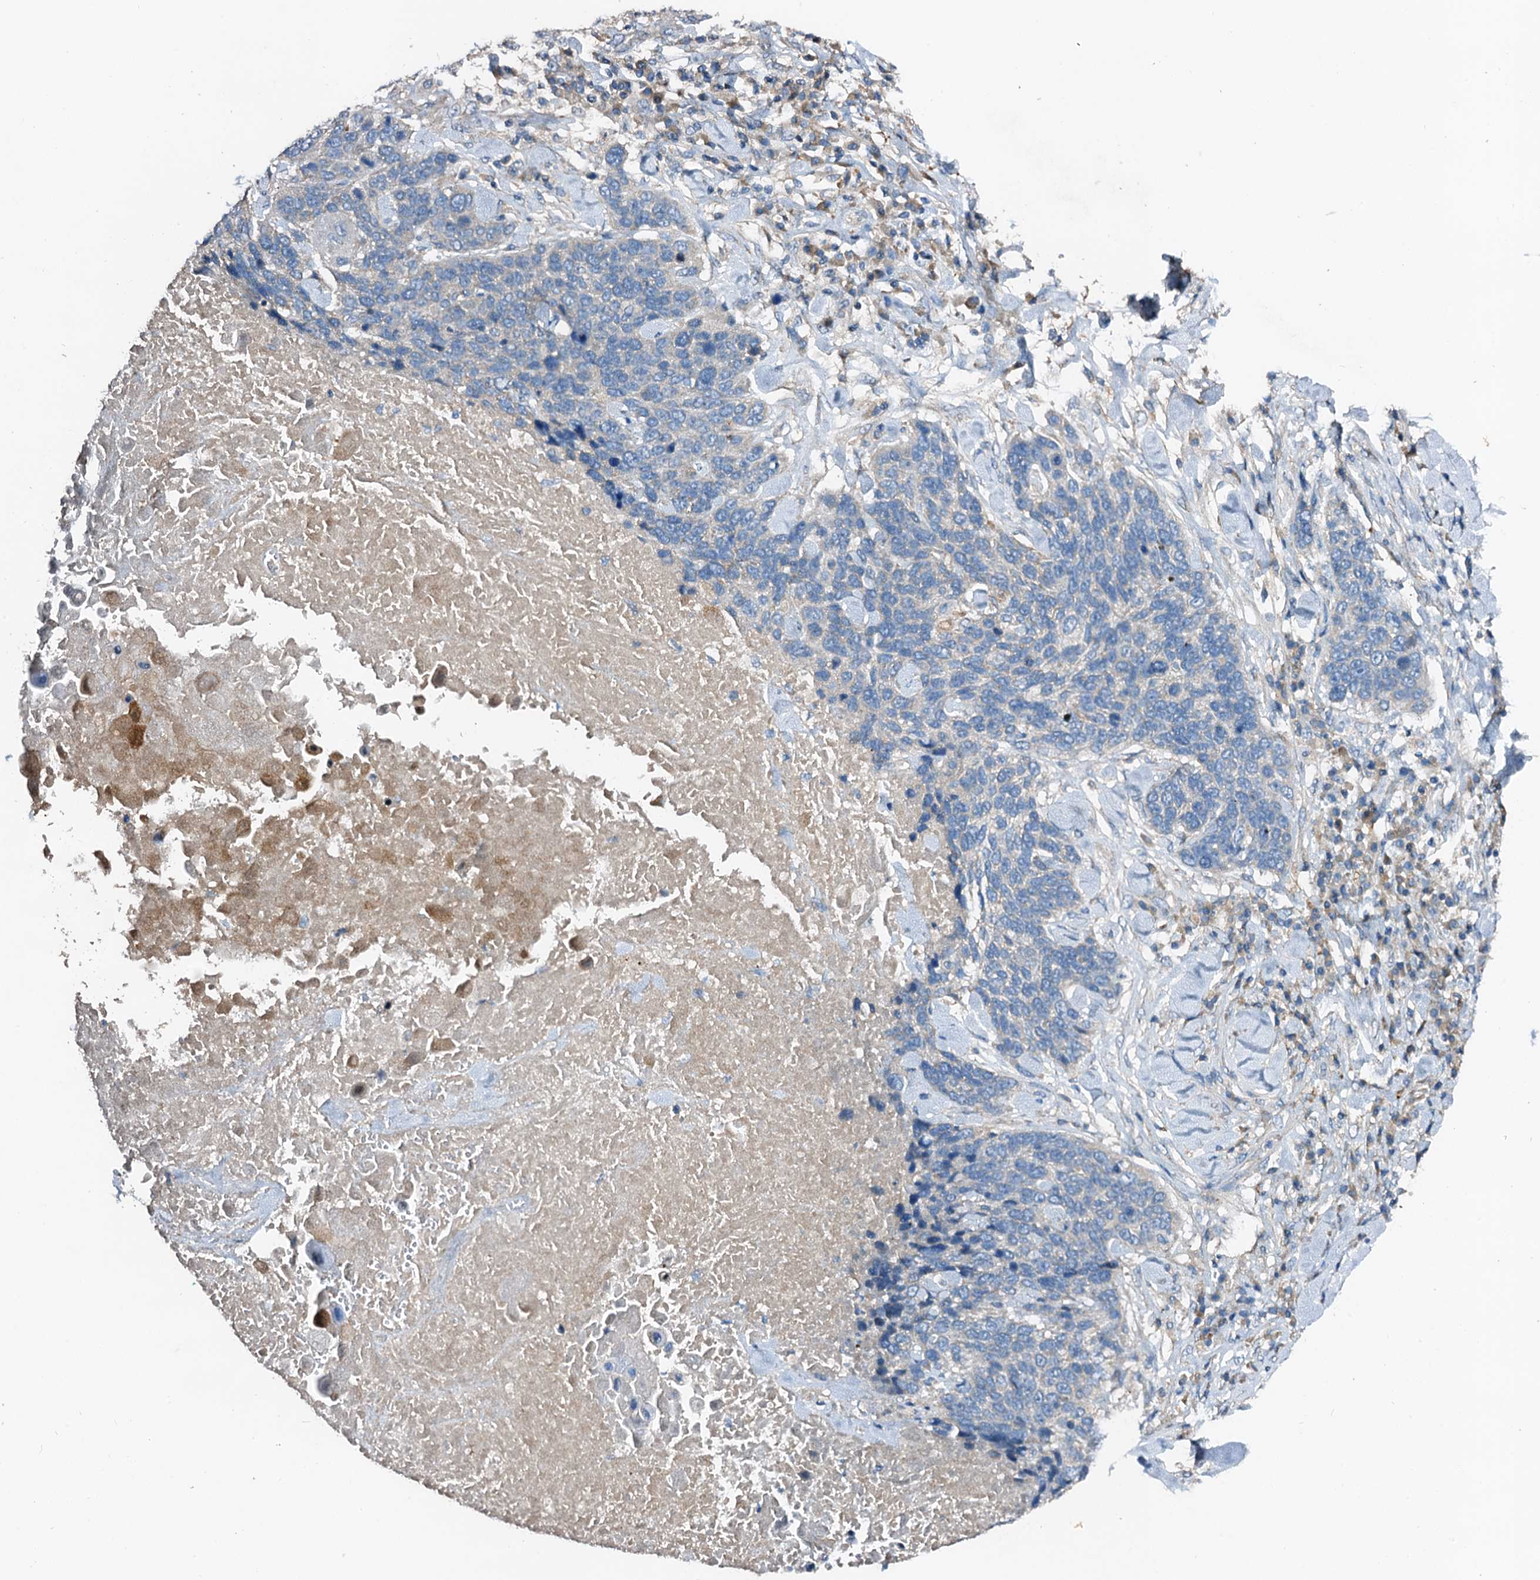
{"staining": {"intensity": "negative", "quantity": "none", "location": "none"}, "tissue": "lung cancer", "cell_type": "Tumor cells", "image_type": "cancer", "snomed": [{"axis": "morphology", "description": "Squamous cell carcinoma, NOS"}, {"axis": "topography", "description": "Lung"}], "caption": "Lung cancer (squamous cell carcinoma) was stained to show a protein in brown. There is no significant staining in tumor cells.", "gene": "FIBIN", "patient": {"sex": "male", "age": 66}}